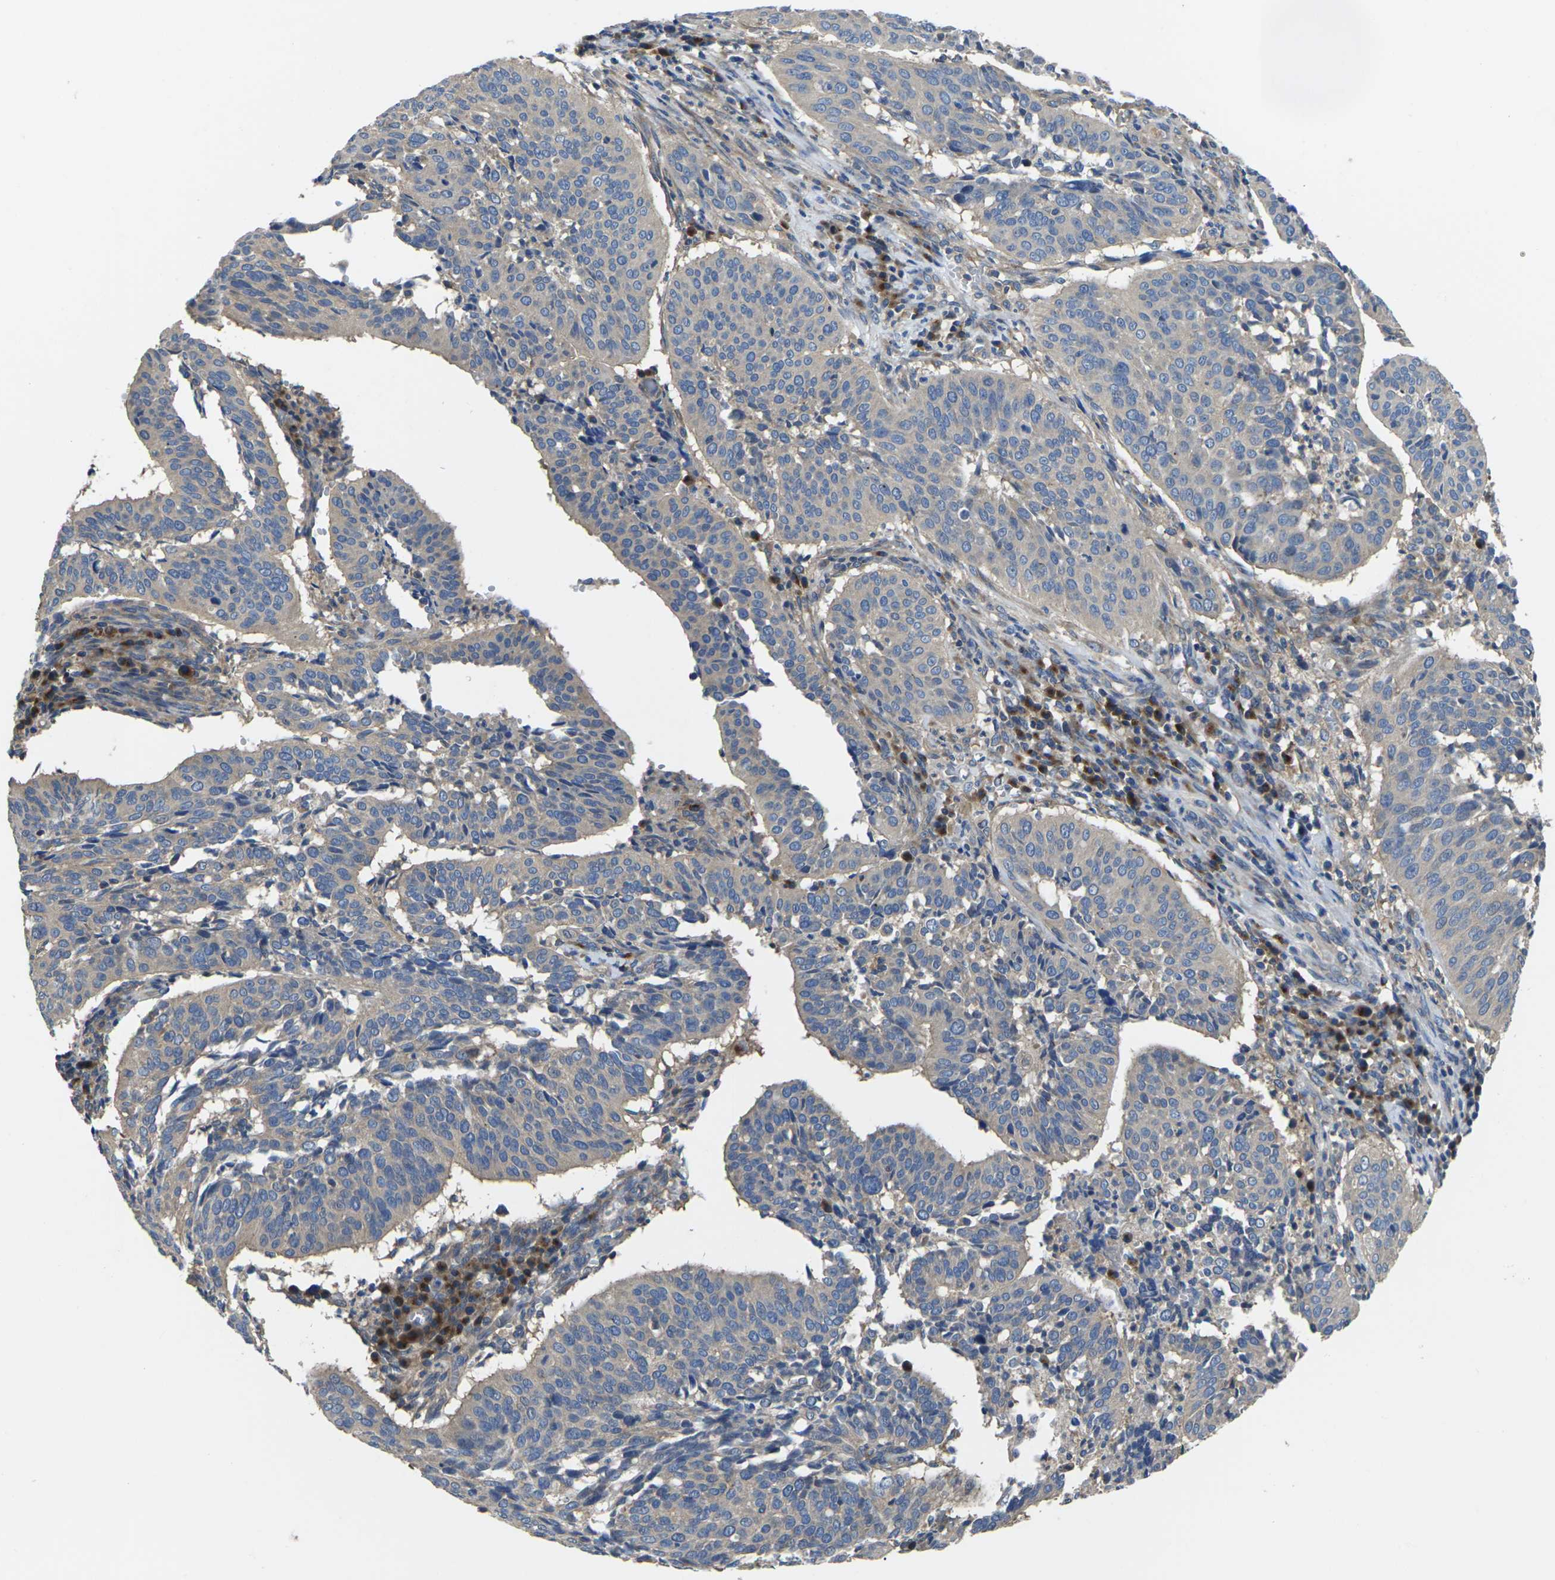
{"staining": {"intensity": "weak", "quantity": ">75%", "location": "cytoplasmic/membranous"}, "tissue": "cervical cancer", "cell_type": "Tumor cells", "image_type": "cancer", "snomed": [{"axis": "morphology", "description": "Normal tissue, NOS"}, {"axis": "morphology", "description": "Squamous cell carcinoma, NOS"}, {"axis": "topography", "description": "Cervix"}], "caption": "Protein staining of squamous cell carcinoma (cervical) tissue shows weak cytoplasmic/membranous positivity in about >75% of tumor cells.", "gene": "TMCC2", "patient": {"sex": "female", "age": 39}}